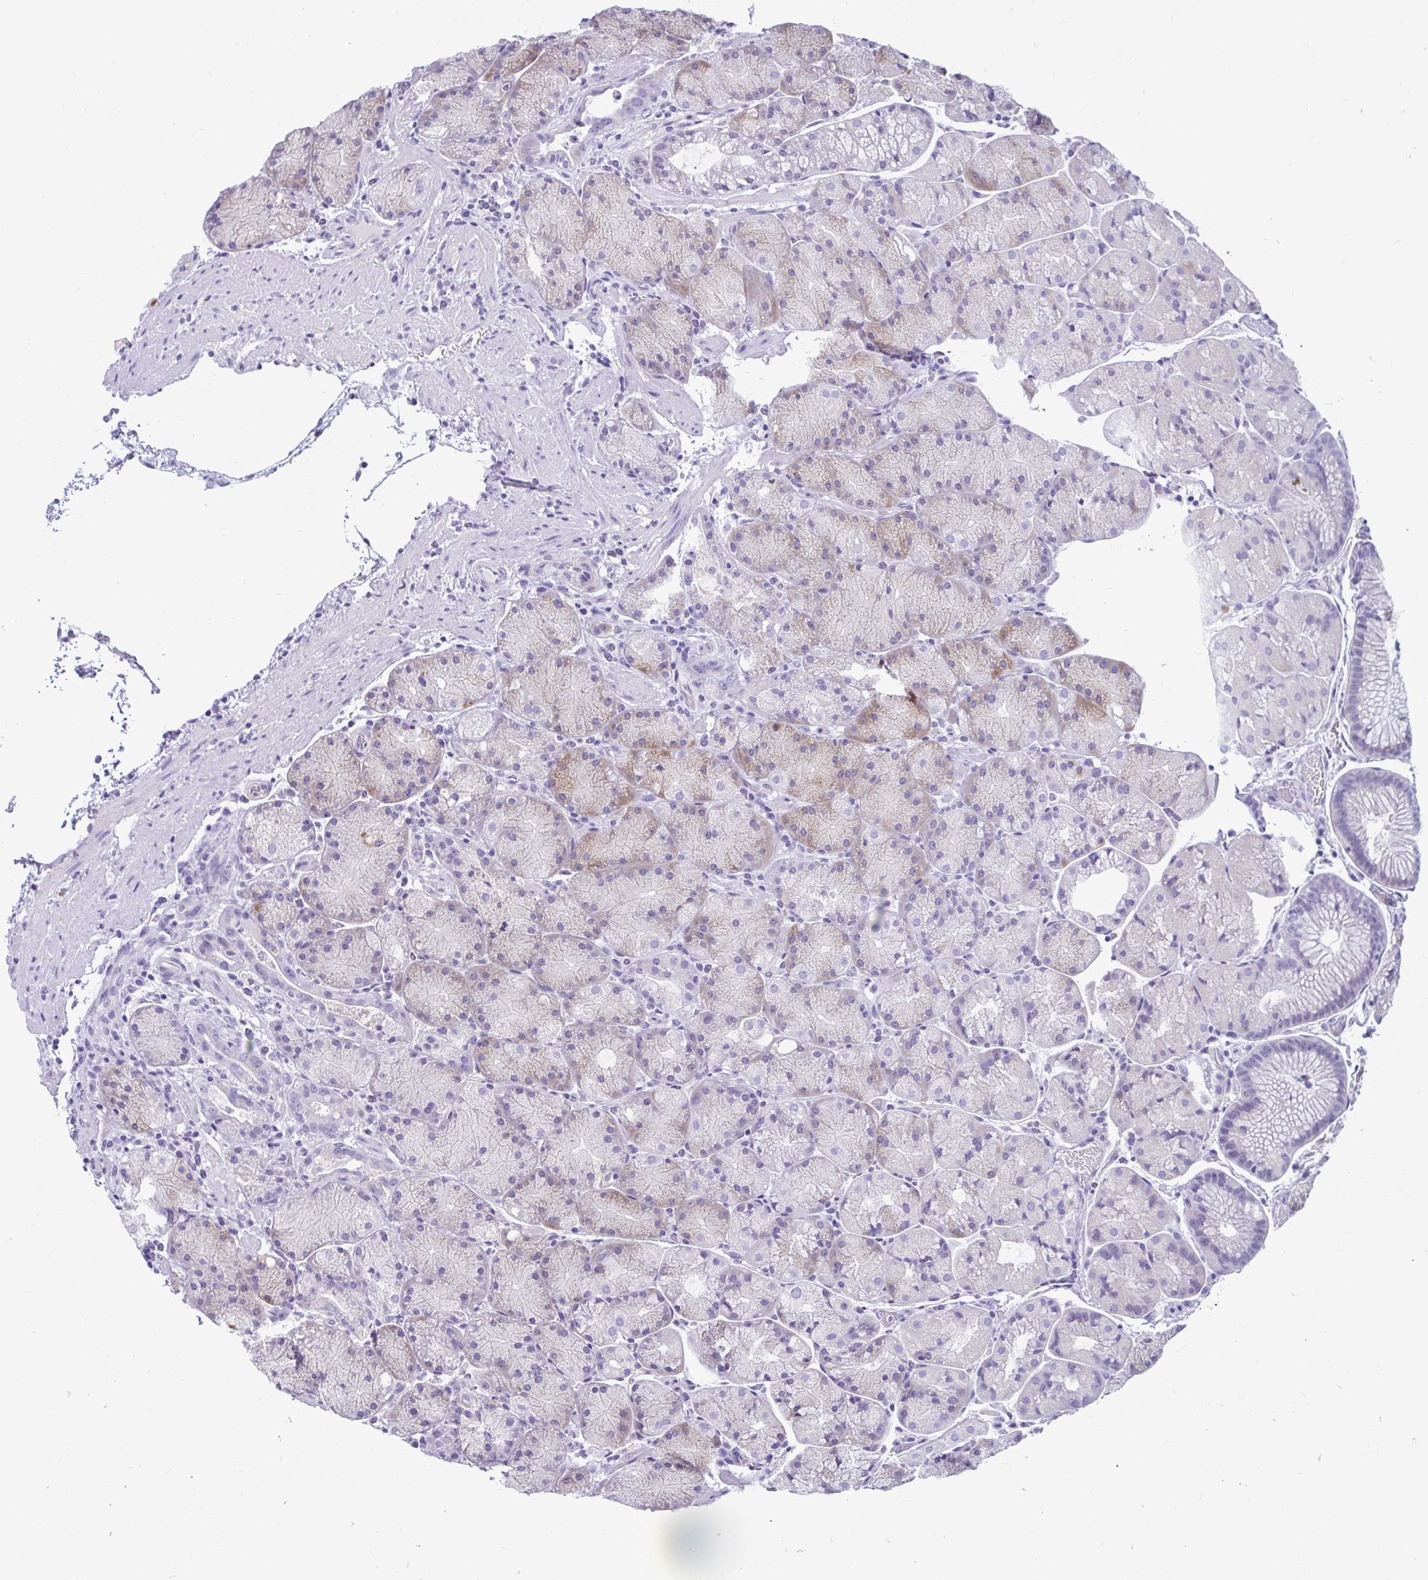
{"staining": {"intensity": "weak", "quantity": "<25%", "location": "cytoplasmic/membranous"}, "tissue": "stomach", "cell_type": "Glandular cells", "image_type": "normal", "snomed": [{"axis": "morphology", "description": "Normal tissue, NOS"}, {"axis": "topography", "description": "Stomach, upper"}, {"axis": "topography", "description": "Stomach"}], "caption": "Immunohistochemistry (IHC) image of normal stomach: human stomach stained with DAB (3,3'-diaminobenzidine) exhibits no significant protein positivity in glandular cells.", "gene": "SERPINI1", "patient": {"sex": "male", "age": 48}}